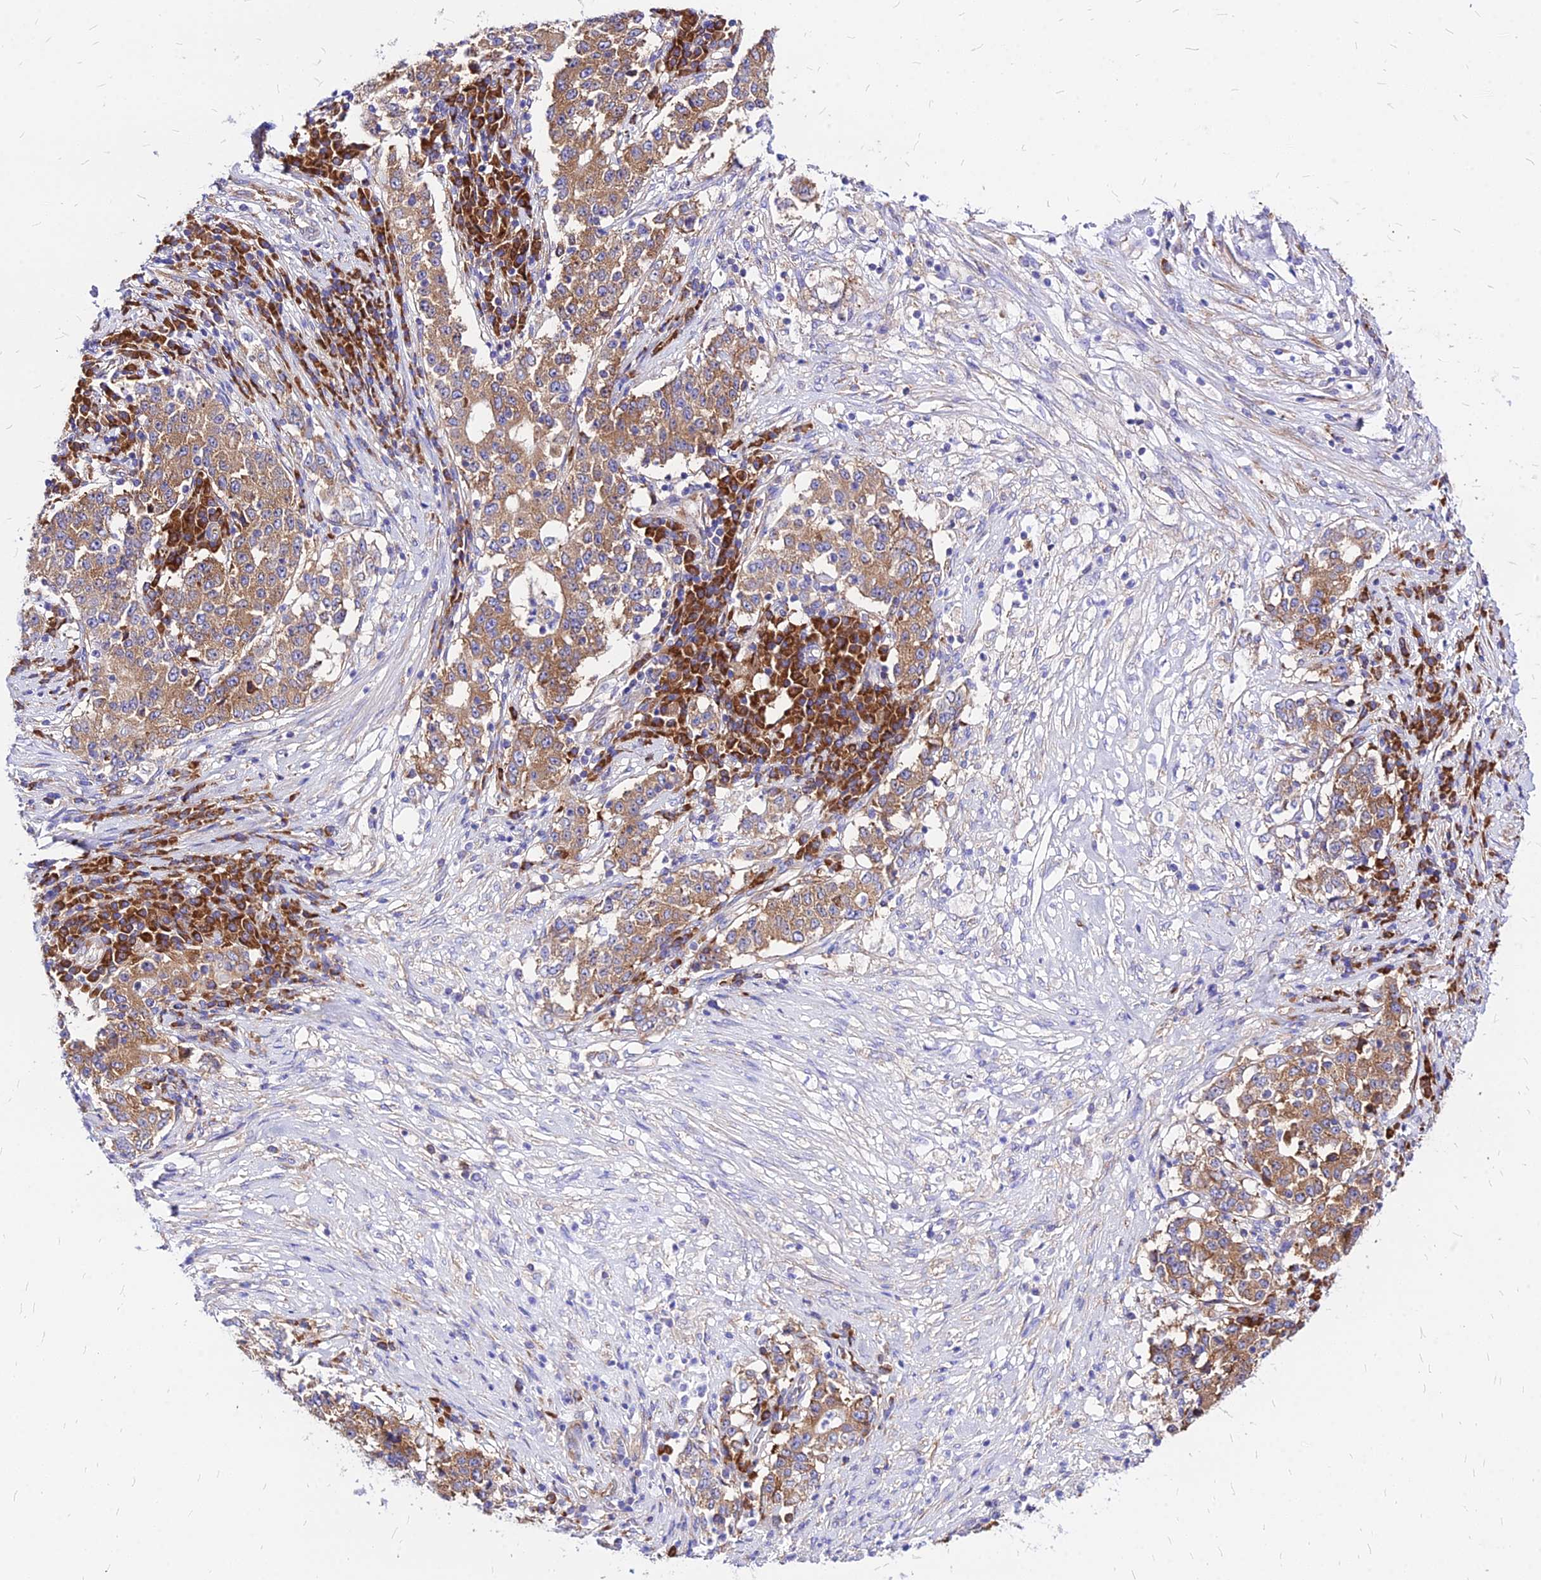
{"staining": {"intensity": "moderate", "quantity": ">75%", "location": "cytoplasmic/membranous"}, "tissue": "stomach cancer", "cell_type": "Tumor cells", "image_type": "cancer", "snomed": [{"axis": "morphology", "description": "Adenocarcinoma, NOS"}, {"axis": "topography", "description": "Stomach"}], "caption": "Moderate cytoplasmic/membranous staining for a protein is identified in about >75% of tumor cells of adenocarcinoma (stomach) using immunohistochemistry.", "gene": "RPL19", "patient": {"sex": "male", "age": 59}}